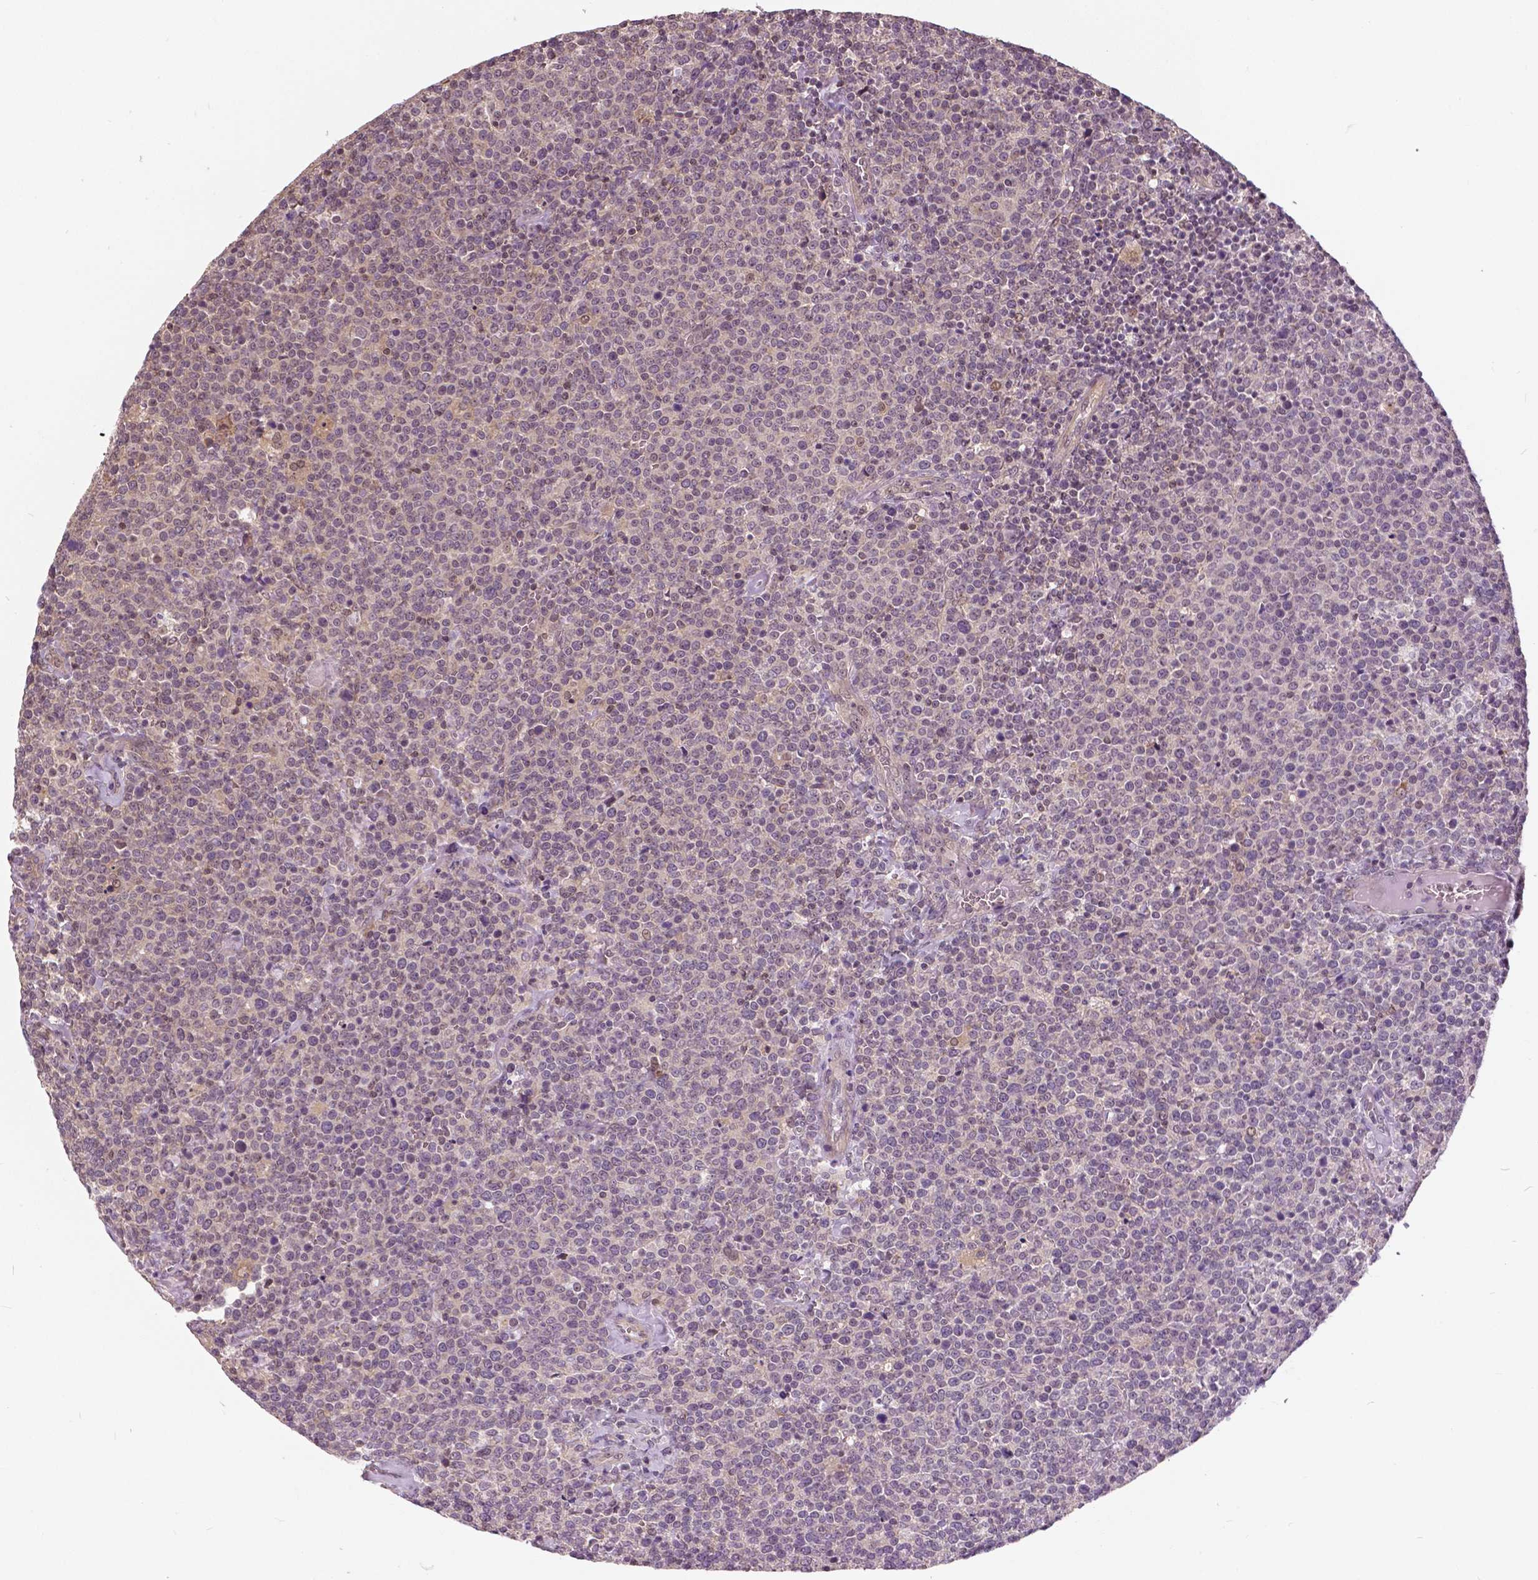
{"staining": {"intensity": "negative", "quantity": "none", "location": "none"}, "tissue": "lymphoma", "cell_type": "Tumor cells", "image_type": "cancer", "snomed": [{"axis": "morphology", "description": "Malignant lymphoma, non-Hodgkin's type, High grade"}, {"axis": "topography", "description": "Lymph node"}], "caption": "Lymphoma was stained to show a protein in brown. There is no significant expression in tumor cells.", "gene": "ANXA13", "patient": {"sex": "male", "age": 61}}